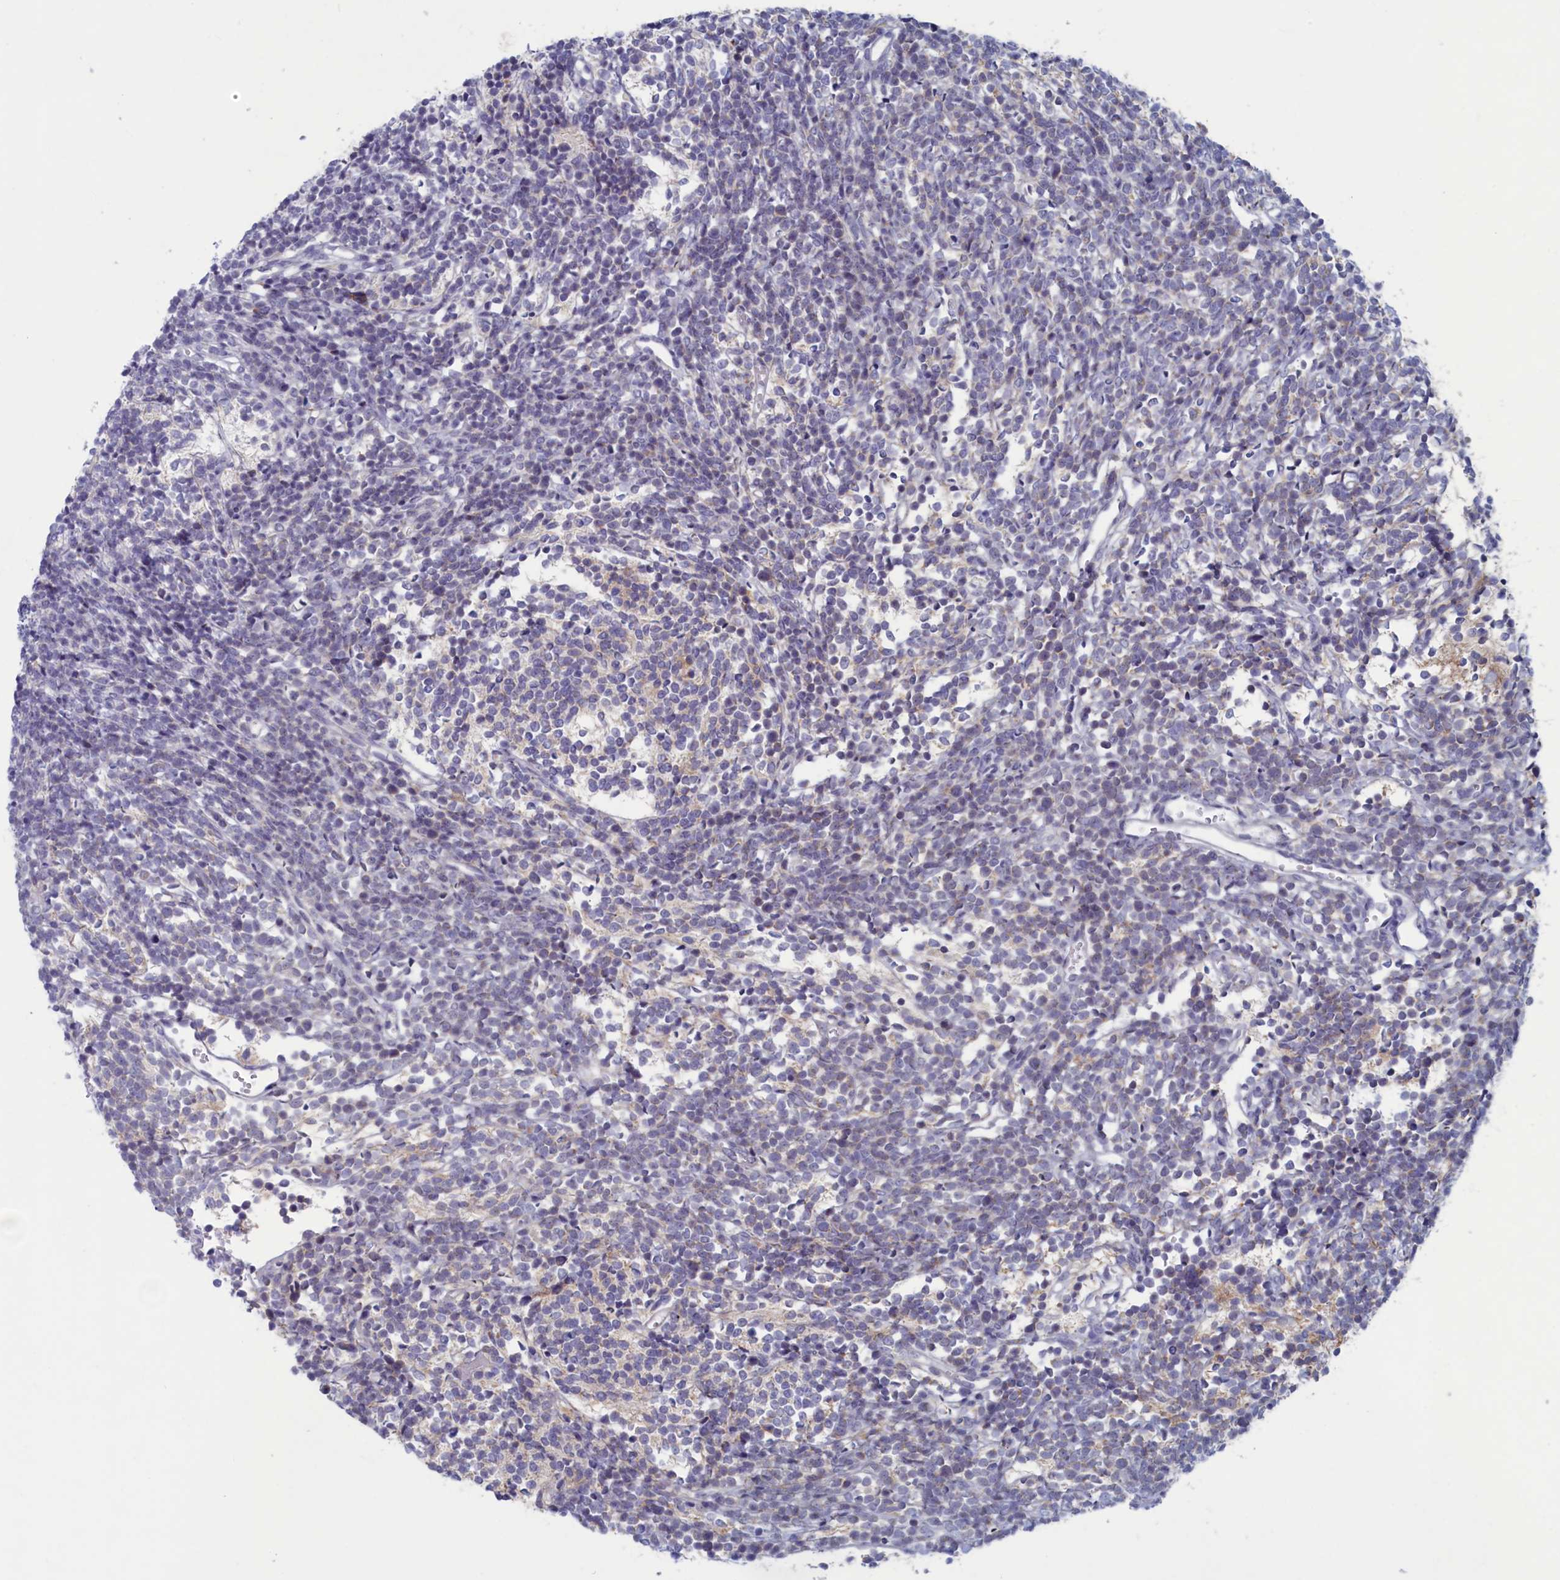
{"staining": {"intensity": "negative", "quantity": "none", "location": "none"}, "tissue": "glioma", "cell_type": "Tumor cells", "image_type": "cancer", "snomed": [{"axis": "morphology", "description": "Glioma, malignant, Low grade"}, {"axis": "topography", "description": "Brain"}], "caption": "The micrograph exhibits no significant staining in tumor cells of malignant glioma (low-grade). Nuclei are stained in blue.", "gene": "WDR76", "patient": {"sex": "female", "age": 1}}